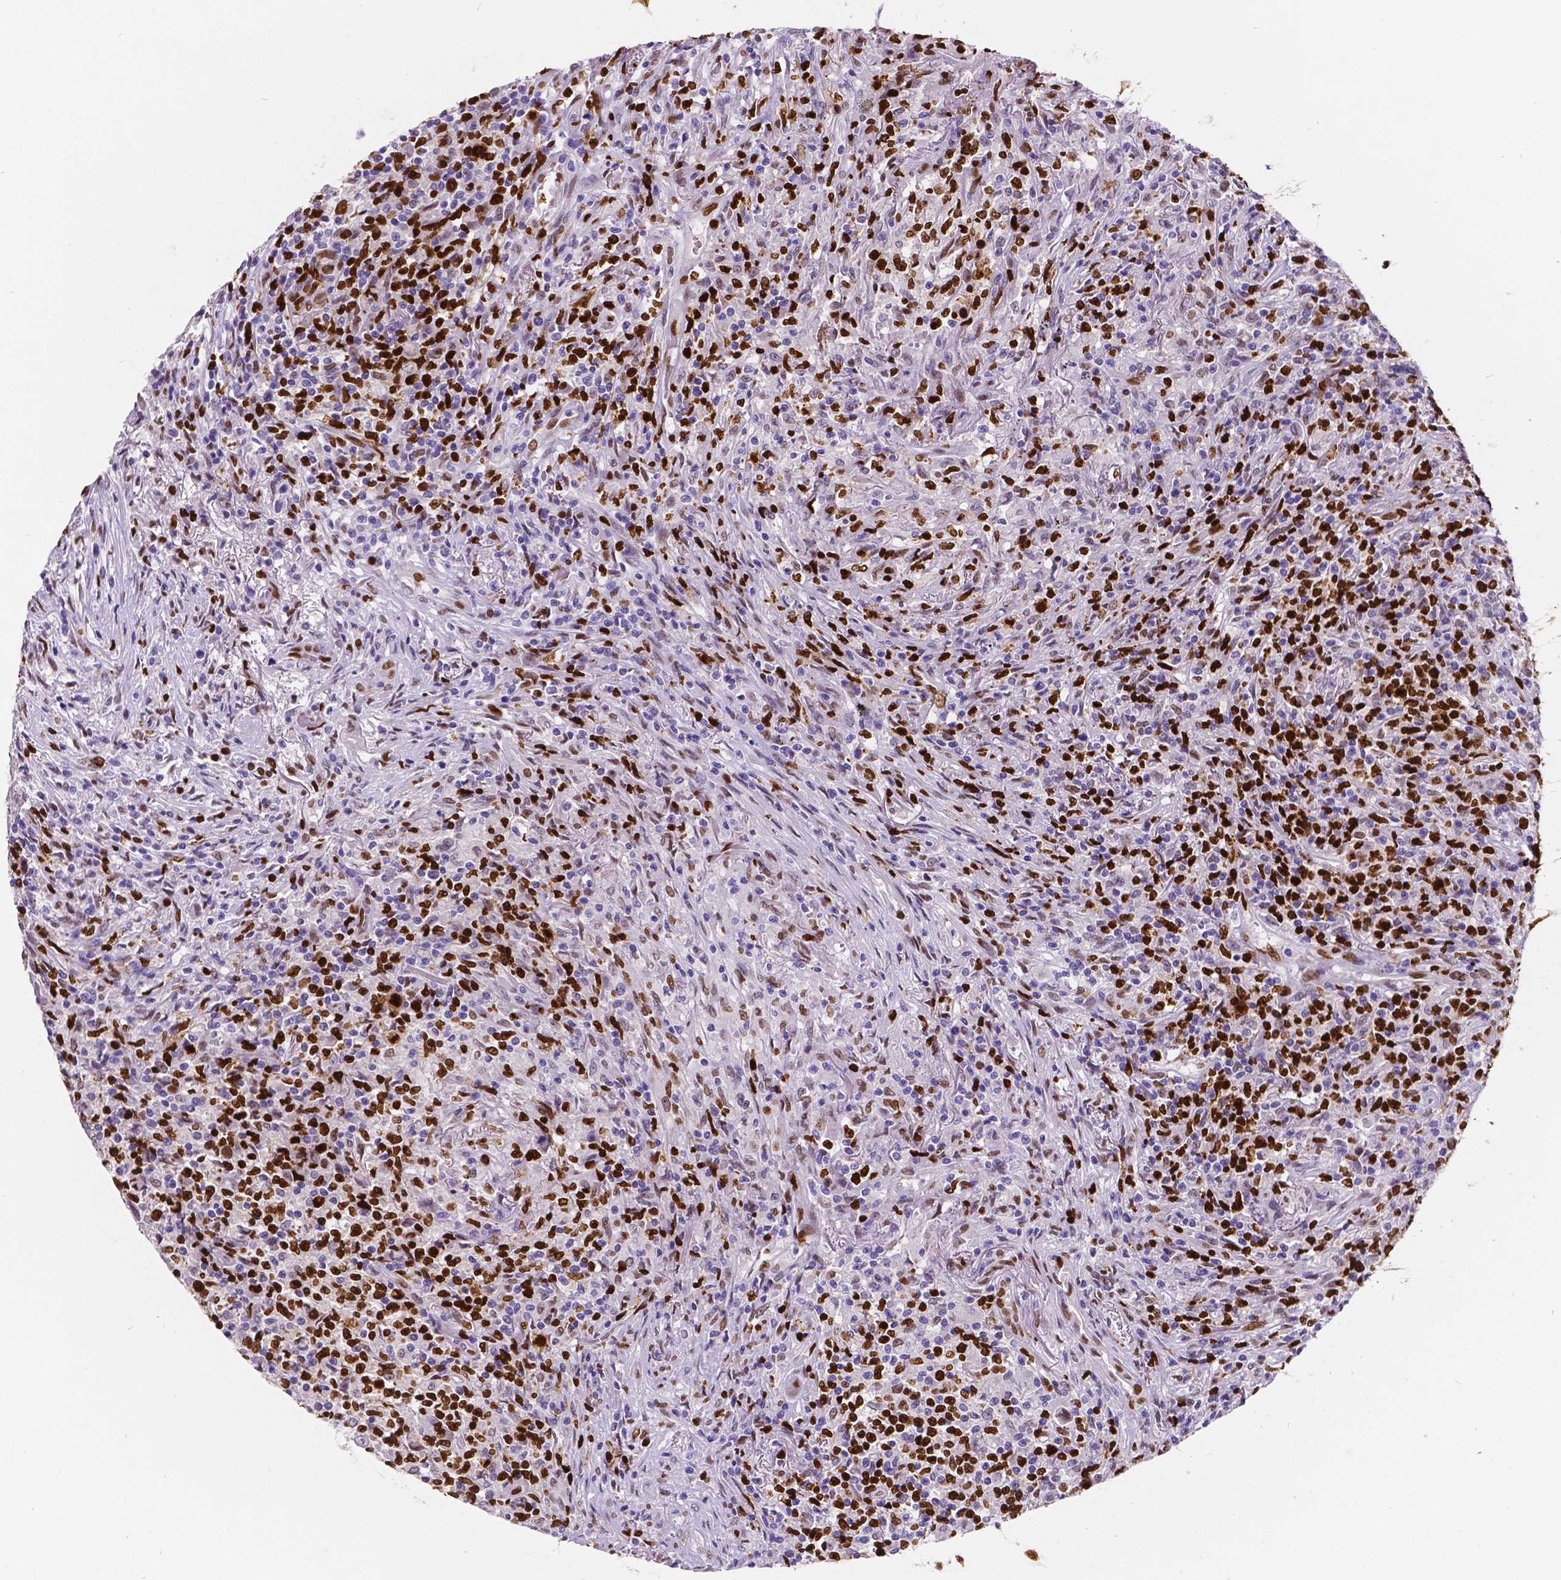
{"staining": {"intensity": "strong", "quantity": "25%-75%", "location": "nuclear"}, "tissue": "lymphoma", "cell_type": "Tumor cells", "image_type": "cancer", "snomed": [{"axis": "morphology", "description": "Malignant lymphoma, non-Hodgkin's type, High grade"}, {"axis": "topography", "description": "Lung"}], "caption": "High-power microscopy captured an IHC photomicrograph of high-grade malignant lymphoma, non-Hodgkin's type, revealing strong nuclear positivity in approximately 25%-75% of tumor cells. Nuclei are stained in blue.", "gene": "MEF2C", "patient": {"sex": "male", "age": 79}}